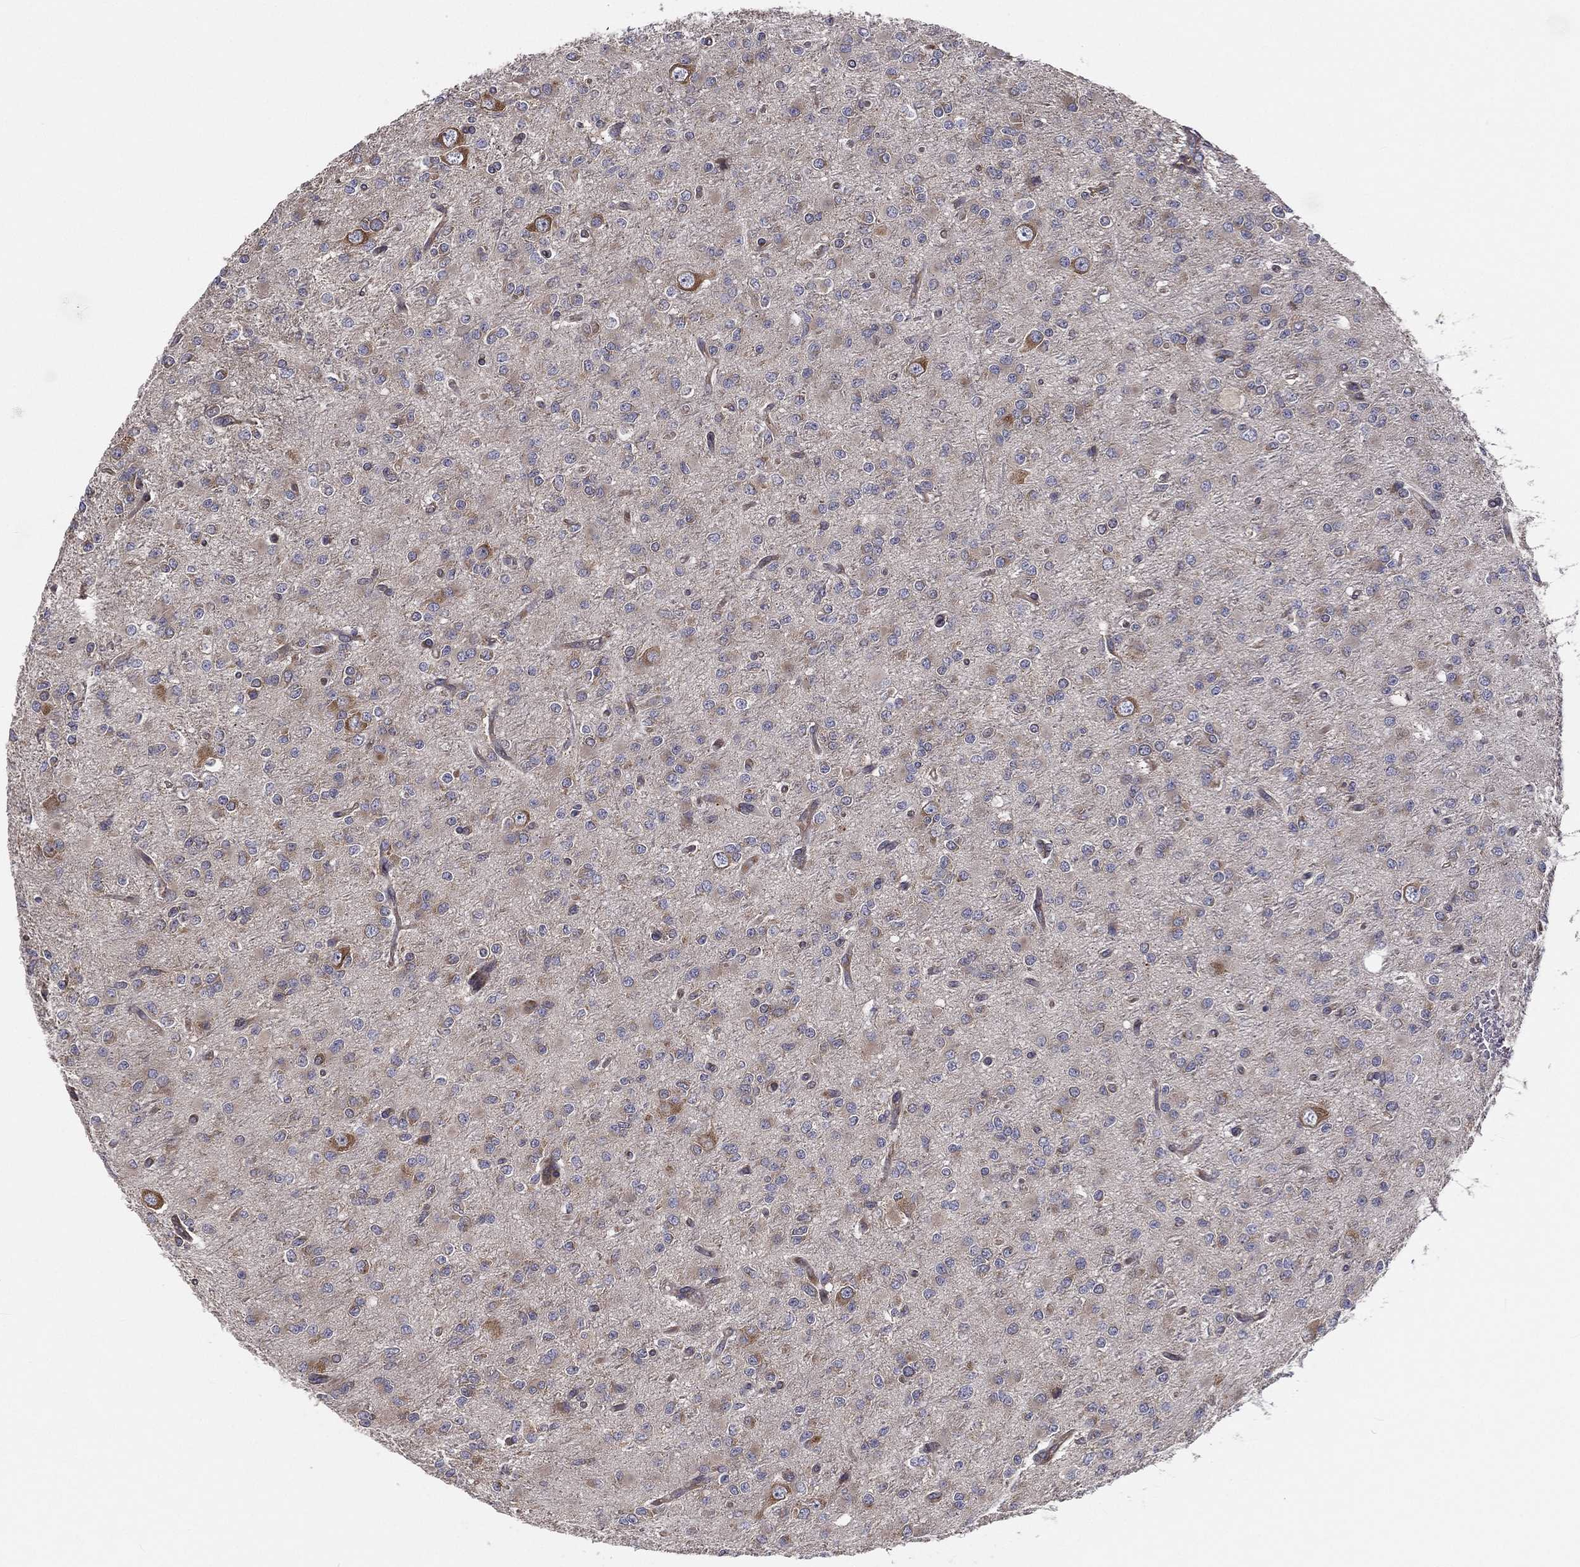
{"staining": {"intensity": "moderate", "quantity": "<25%", "location": "cytoplasmic/membranous"}, "tissue": "glioma", "cell_type": "Tumor cells", "image_type": "cancer", "snomed": [{"axis": "morphology", "description": "Glioma, malignant, Low grade"}, {"axis": "topography", "description": "Brain"}], "caption": "High-power microscopy captured an immunohistochemistry (IHC) micrograph of malignant low-grade glioma, revealing moderate cytoplasmic/membranous positivity in about <25% of tumor cells.", "gene": "EIF2B5", "patient": {"sex": "male", "age": 27}}